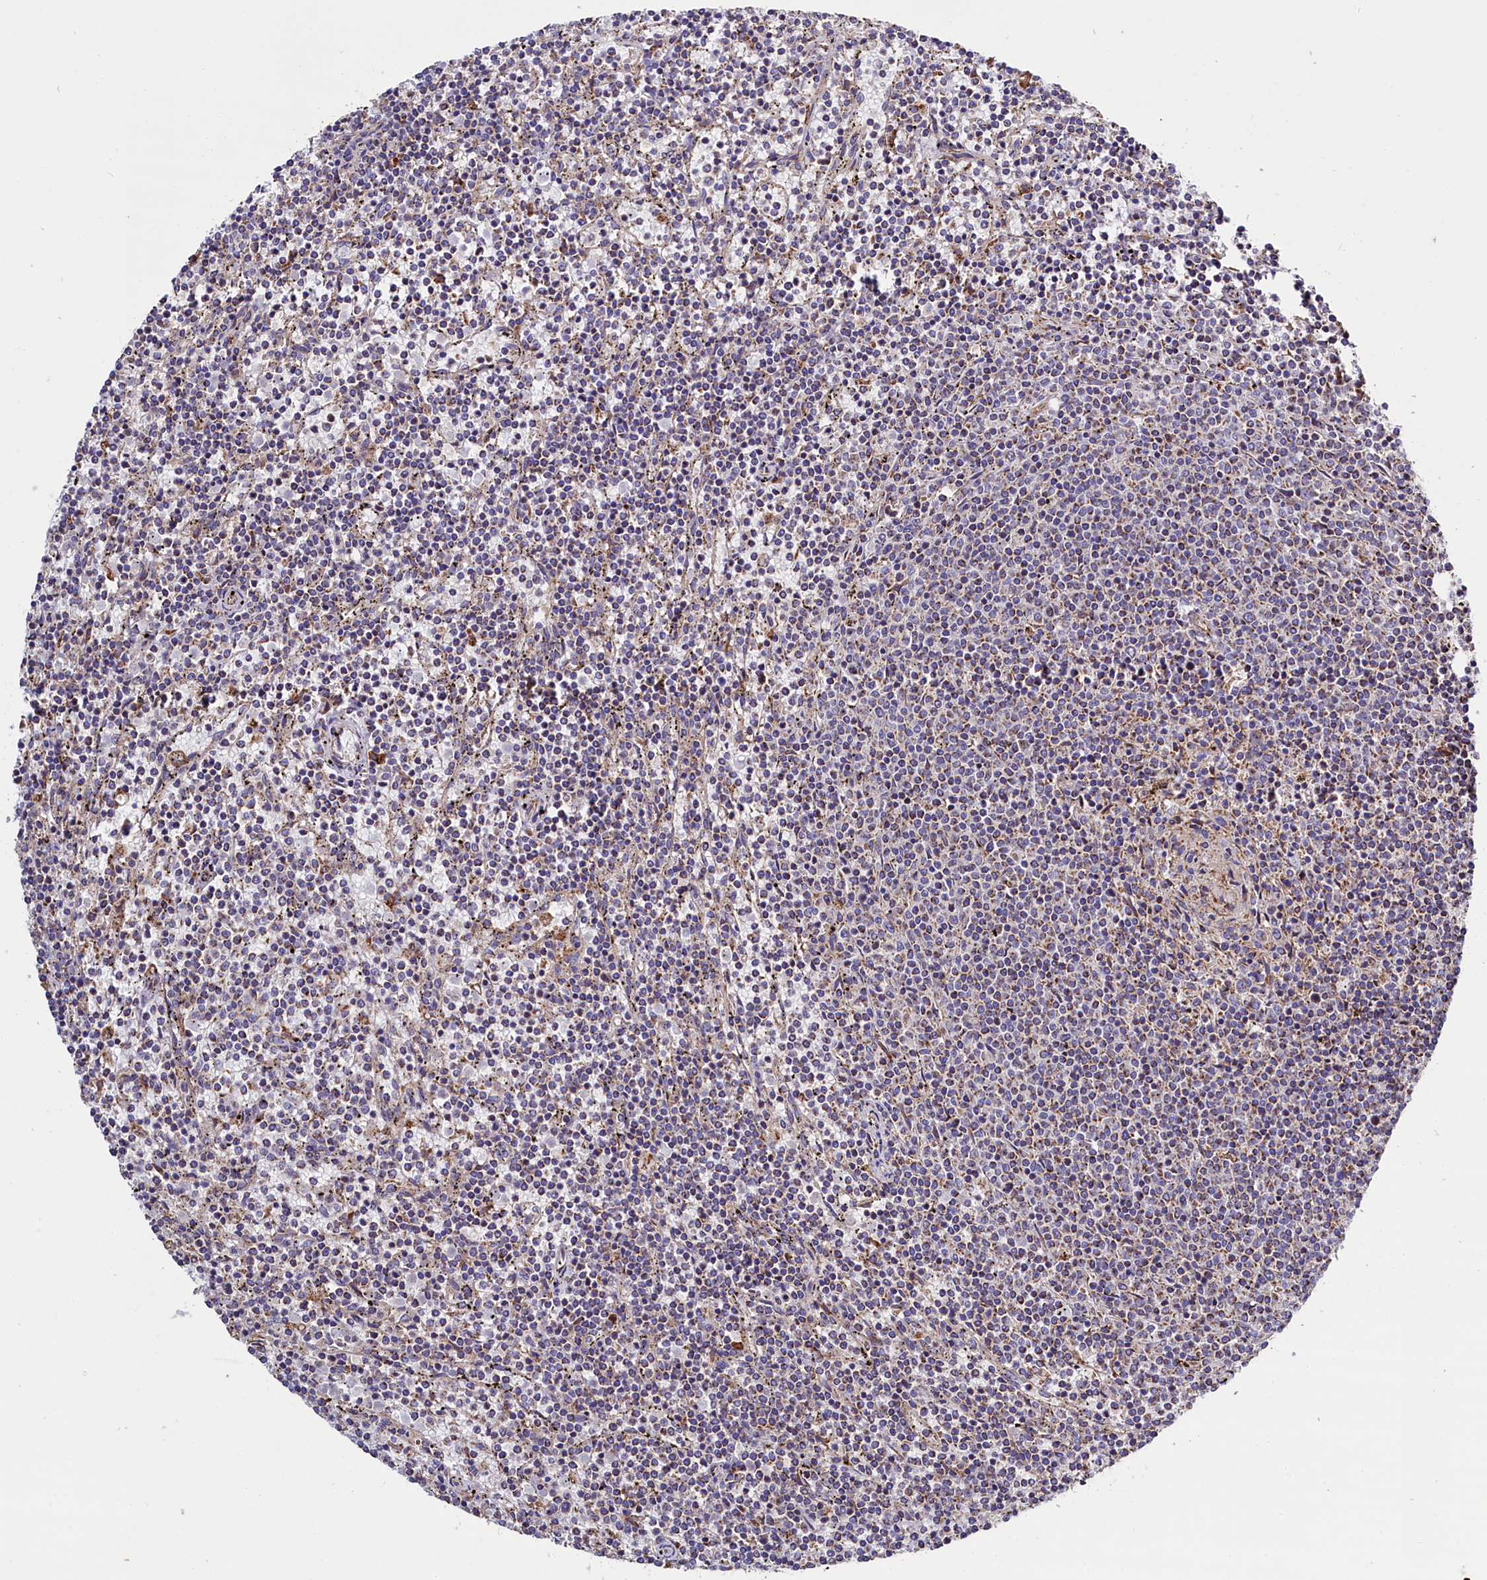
{"staining": {"intensity": "negative", "quantity": "none", "location": "none"}, "tissue": "lymphoma", "cell_type": "Tumor cells", "image_type": "cancer", "snomed": [{"axis": "morphology", "description": "Malignant lymphoma, non-Hodgkin's type, Low grade"}, {"axis": "topography", "description": "Spleen"}], "caption": "The IHC histopathology image has no significant expression in tumor cells of lymphoma tissue.", "gene": "ZSWIM1", "patient": {"sex": "female", "age": 50}}